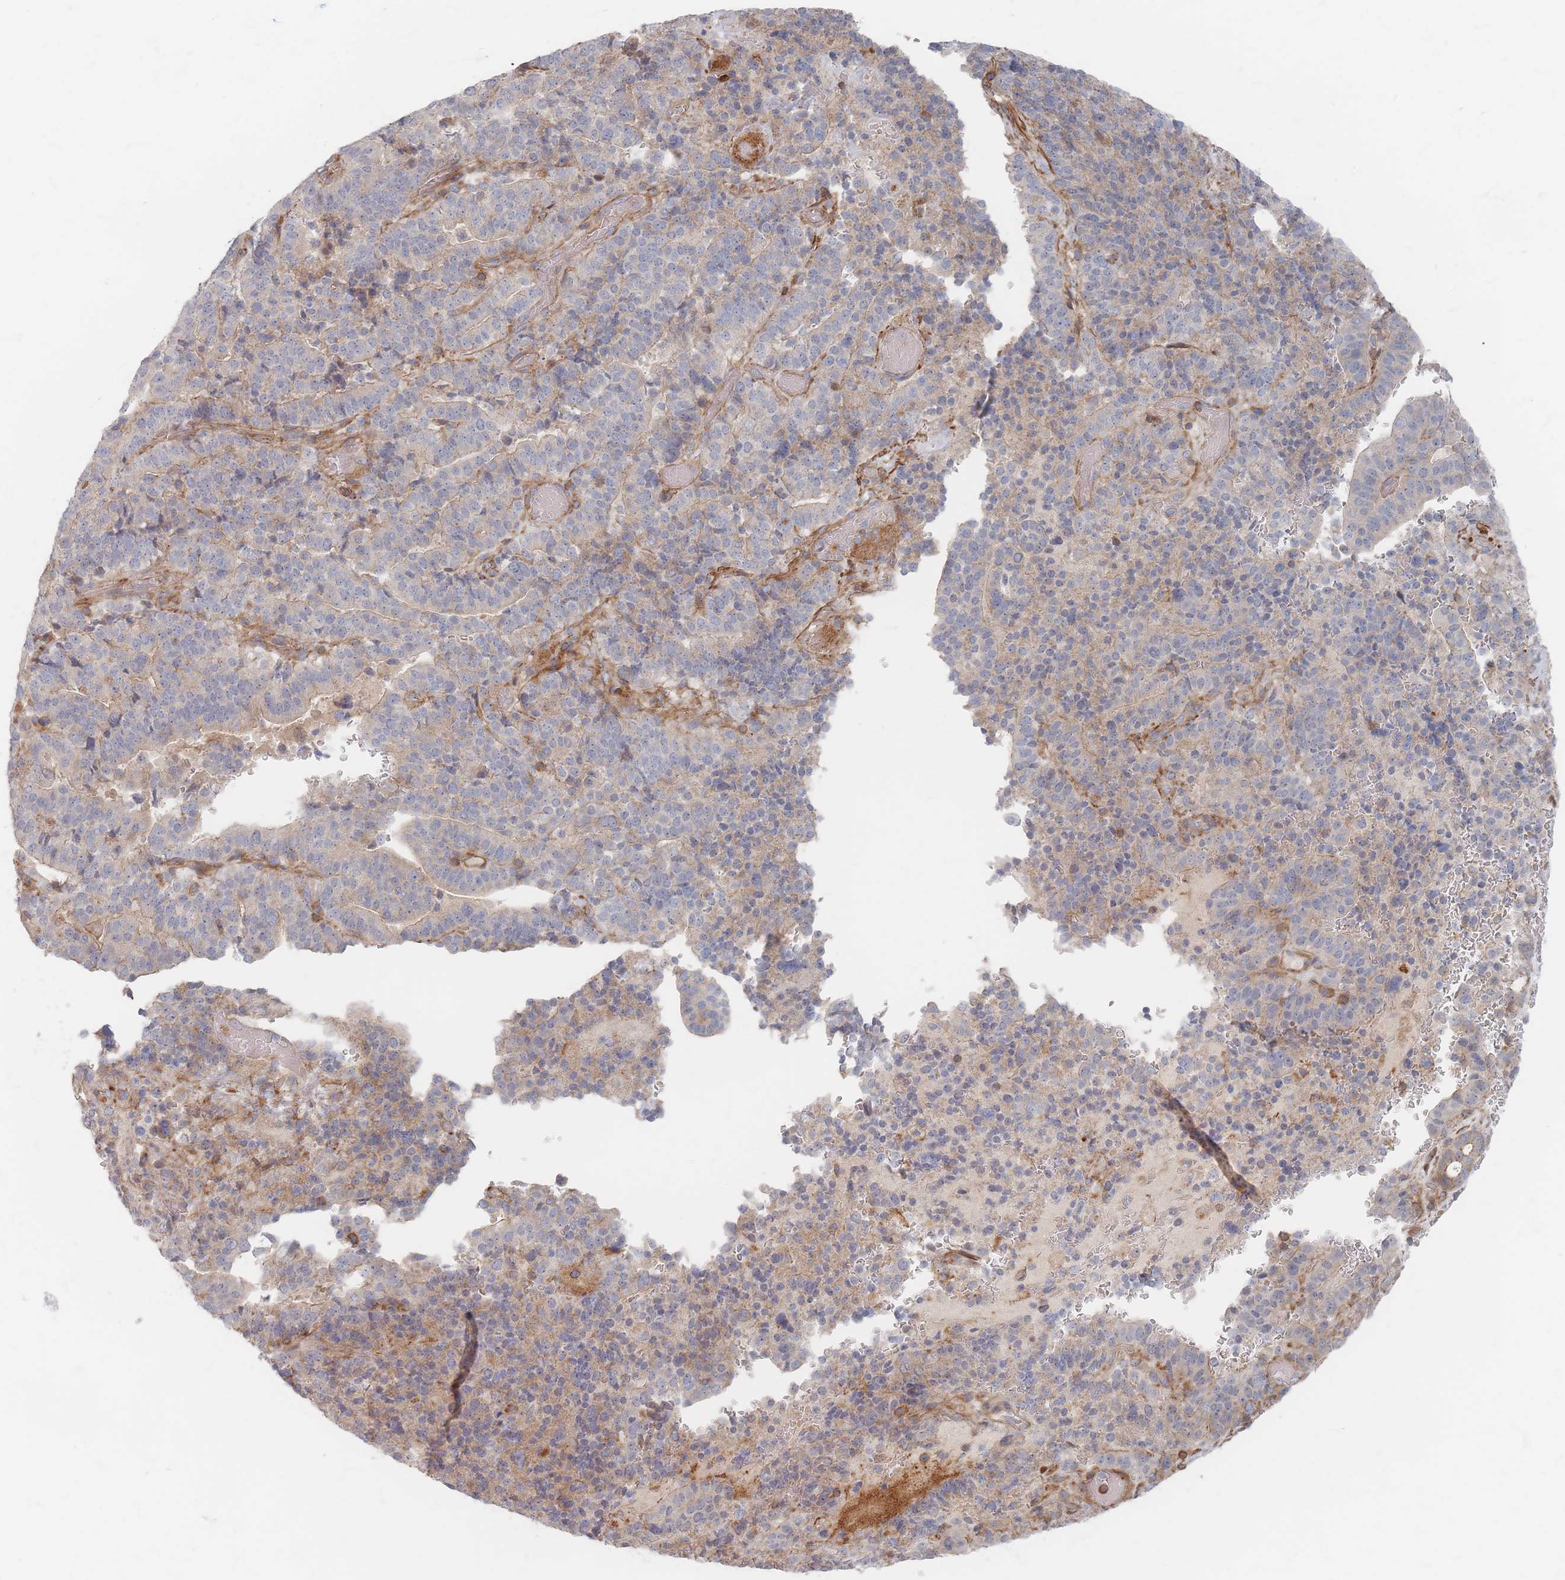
{"staining": {"intensity": "weak", "quantity": "<25%", "location": "cytoplasmic/membranous"}, "tissue": "stomach cancer", "cell_type": "Tumor cells", "image_type": "cancer", "snomed": [{"axis": "morphology", "description": "Adenocarcinoma, NOS"}, {"axis": "topography", "description": "Stomach"}], "caption": "Tumor cells are negative for protein expression in human stomach cancer (adenocarcinoma). The staining is performed using DAB (3,3'-diaminobenzidine) brown chromogen with nuclei counter-stained in using hematoxylin.", "gene": "ZNF852", "patient": {"sex": "male", "age": 48}}